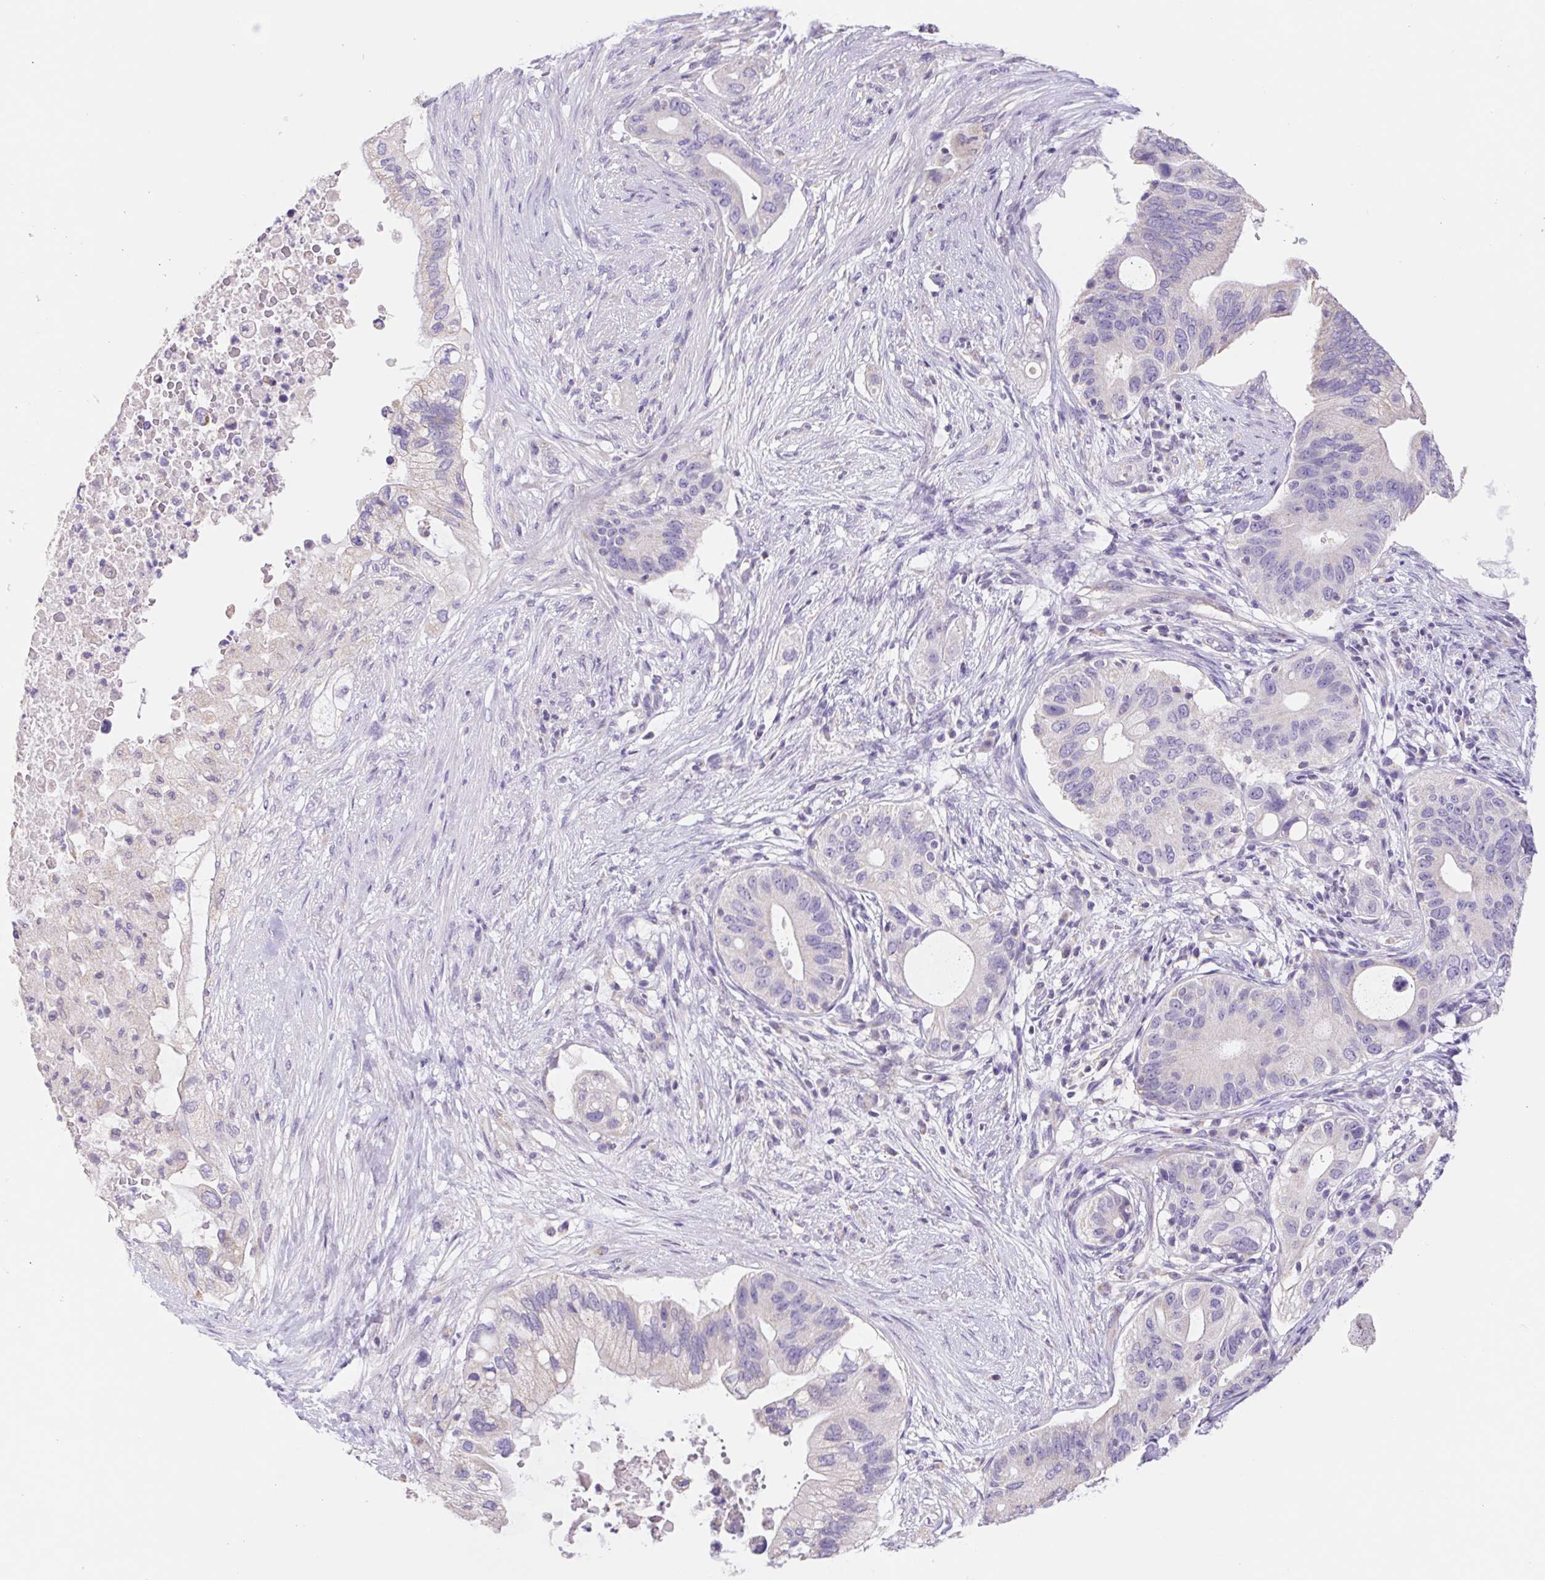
{"staining": {"intensity": "negative", "quantity": "none", "location": "none"}, "tissue": "pancreatic cancer", "cell_type": "Tumor cells", "image_type": "cancer", "snomed": [{"axis": "morphology", "description": "Adenocarcinoma, NOS"}, {"axis": "topography", "description": "Pancreas"}], "caption": "This is an immunohistochemistry micrograph of pancreatic adenocarcinoma. There is no expression in tumor cells.", "gene": "FKBP6", "patient": {"sex": "female", "age": 72}}